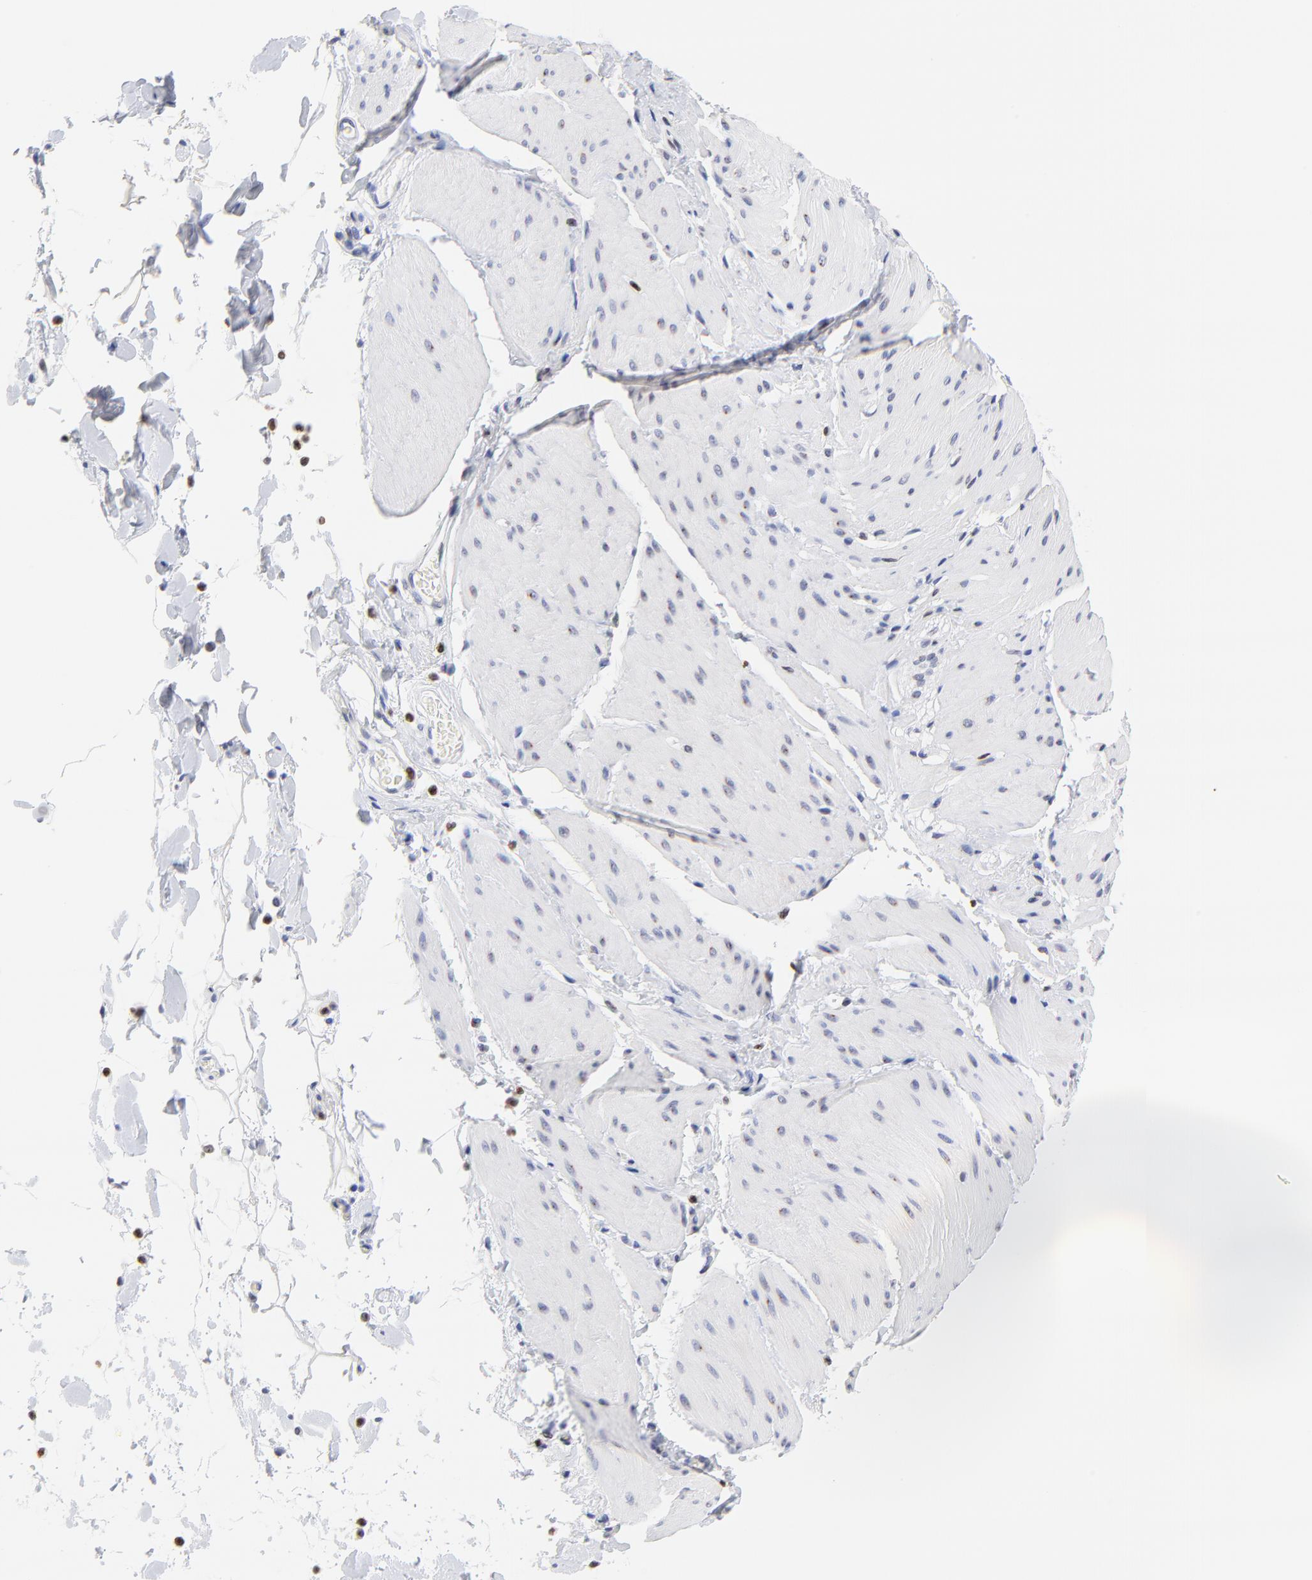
{"staining": {"intensity": "negative", "quantity": "none", "location": "none"}, "tissue": "smooth muscle", "cell_type": "Smooth muscle cells", "image_type": "normal", "snomed": [{"axis": "morphology", "description": "Normal tissue, NOS"}, {"axis": "topography", "description": "Smooth muscle"}, {"axis": "topography", "description": "Colon"}], "caption": "Immunohistochemical staining of benign smooth muscle reveals no significant expression in smooth muscle cells. (DAB immunohistochemistry visualized using brightfield microscopy, high magnification).", "gene": "THAP7", "patient": {"sex": "male", "age": 67}}